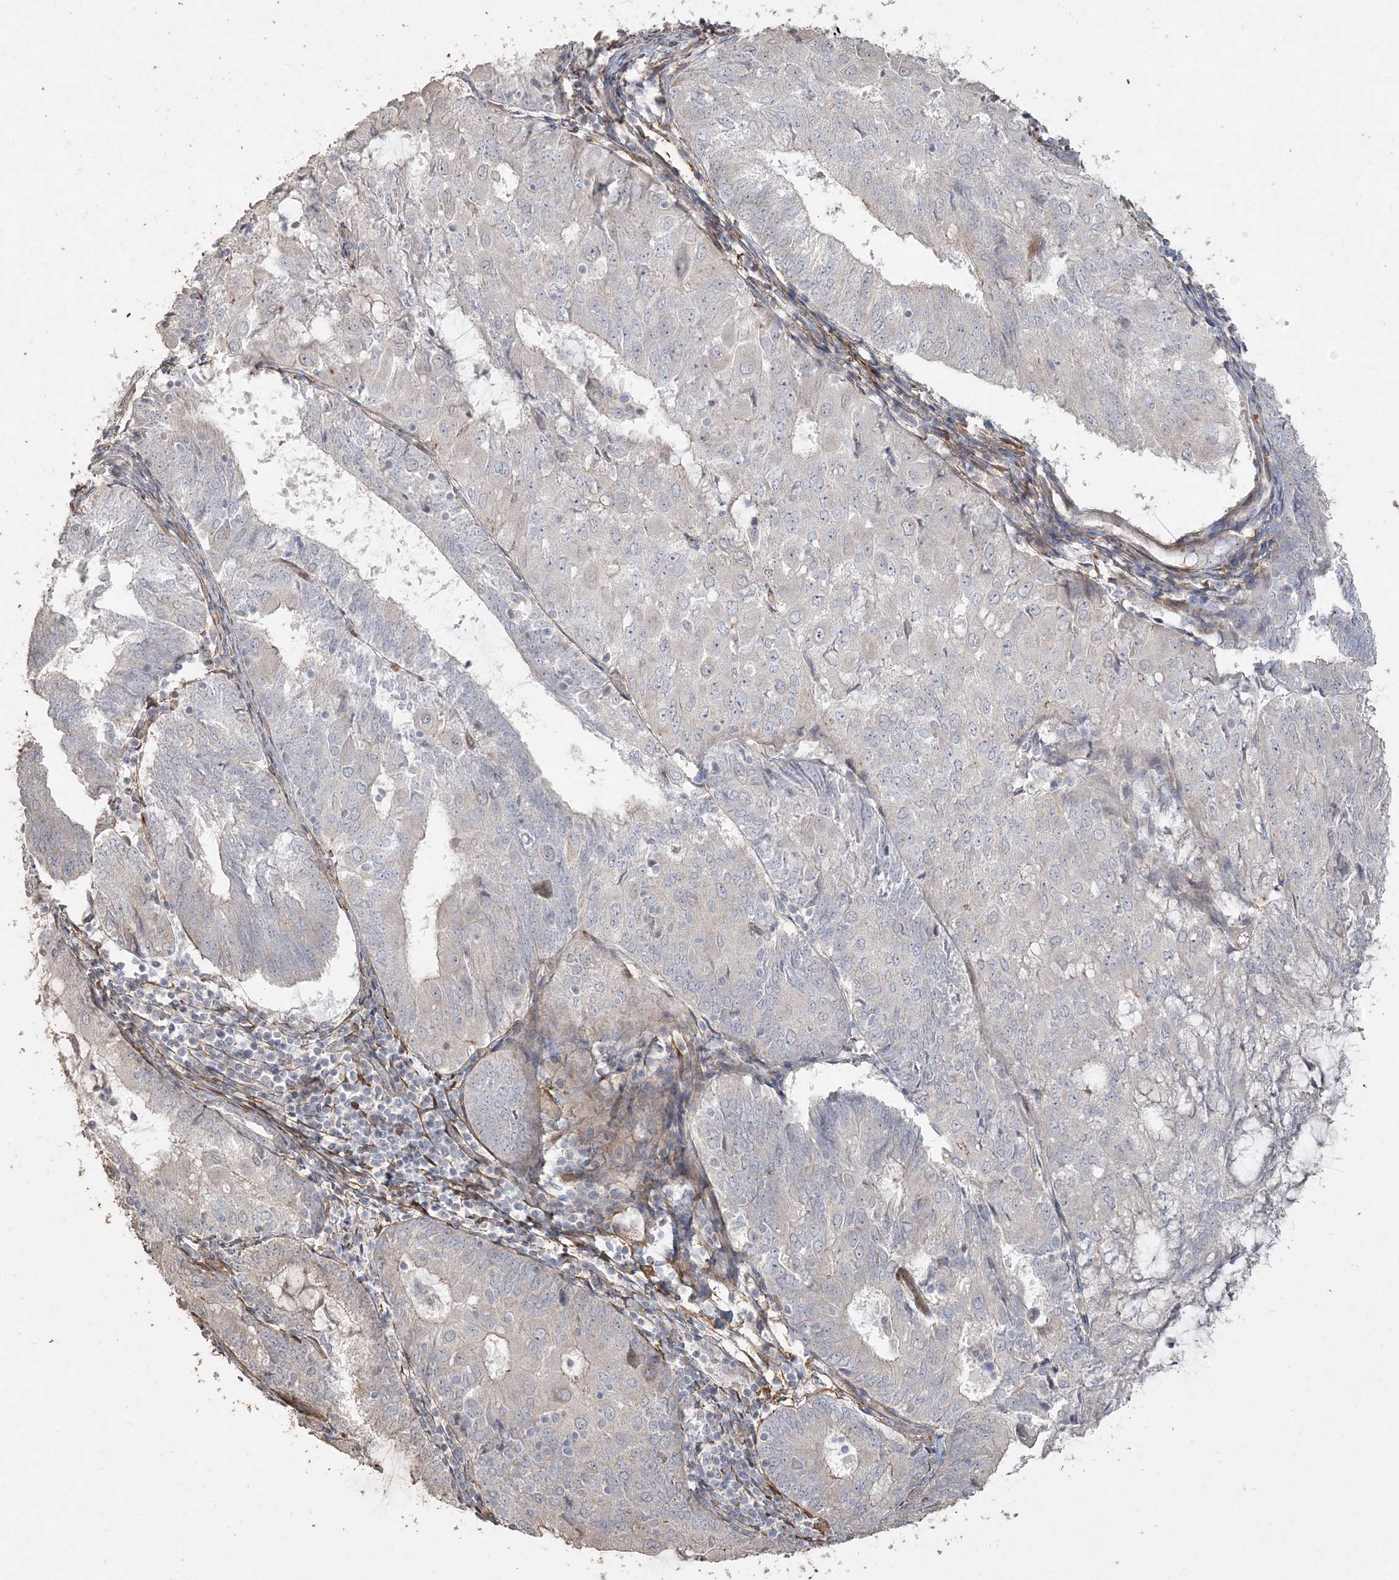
{"staining": {"intensity": "negative", "quantity": "none", "location": "none"}, "tissue": "endometrial cancer", "cell_type": "Tumor cells", "image_type": "cancer", "snomed": [{"axis": "morphology", "description": "Adenocarcinoma, NOS"}, {"axis": "topography", "description": "Endometrium"}], "caption": "Photomicrograph shows no significant protein staining in tumor cells of endometrial cancer (adenocarcinoma). Nuclei are stained in blue.", "gene": "RNF145", "patient": {"sex": "female", "age": 81}}